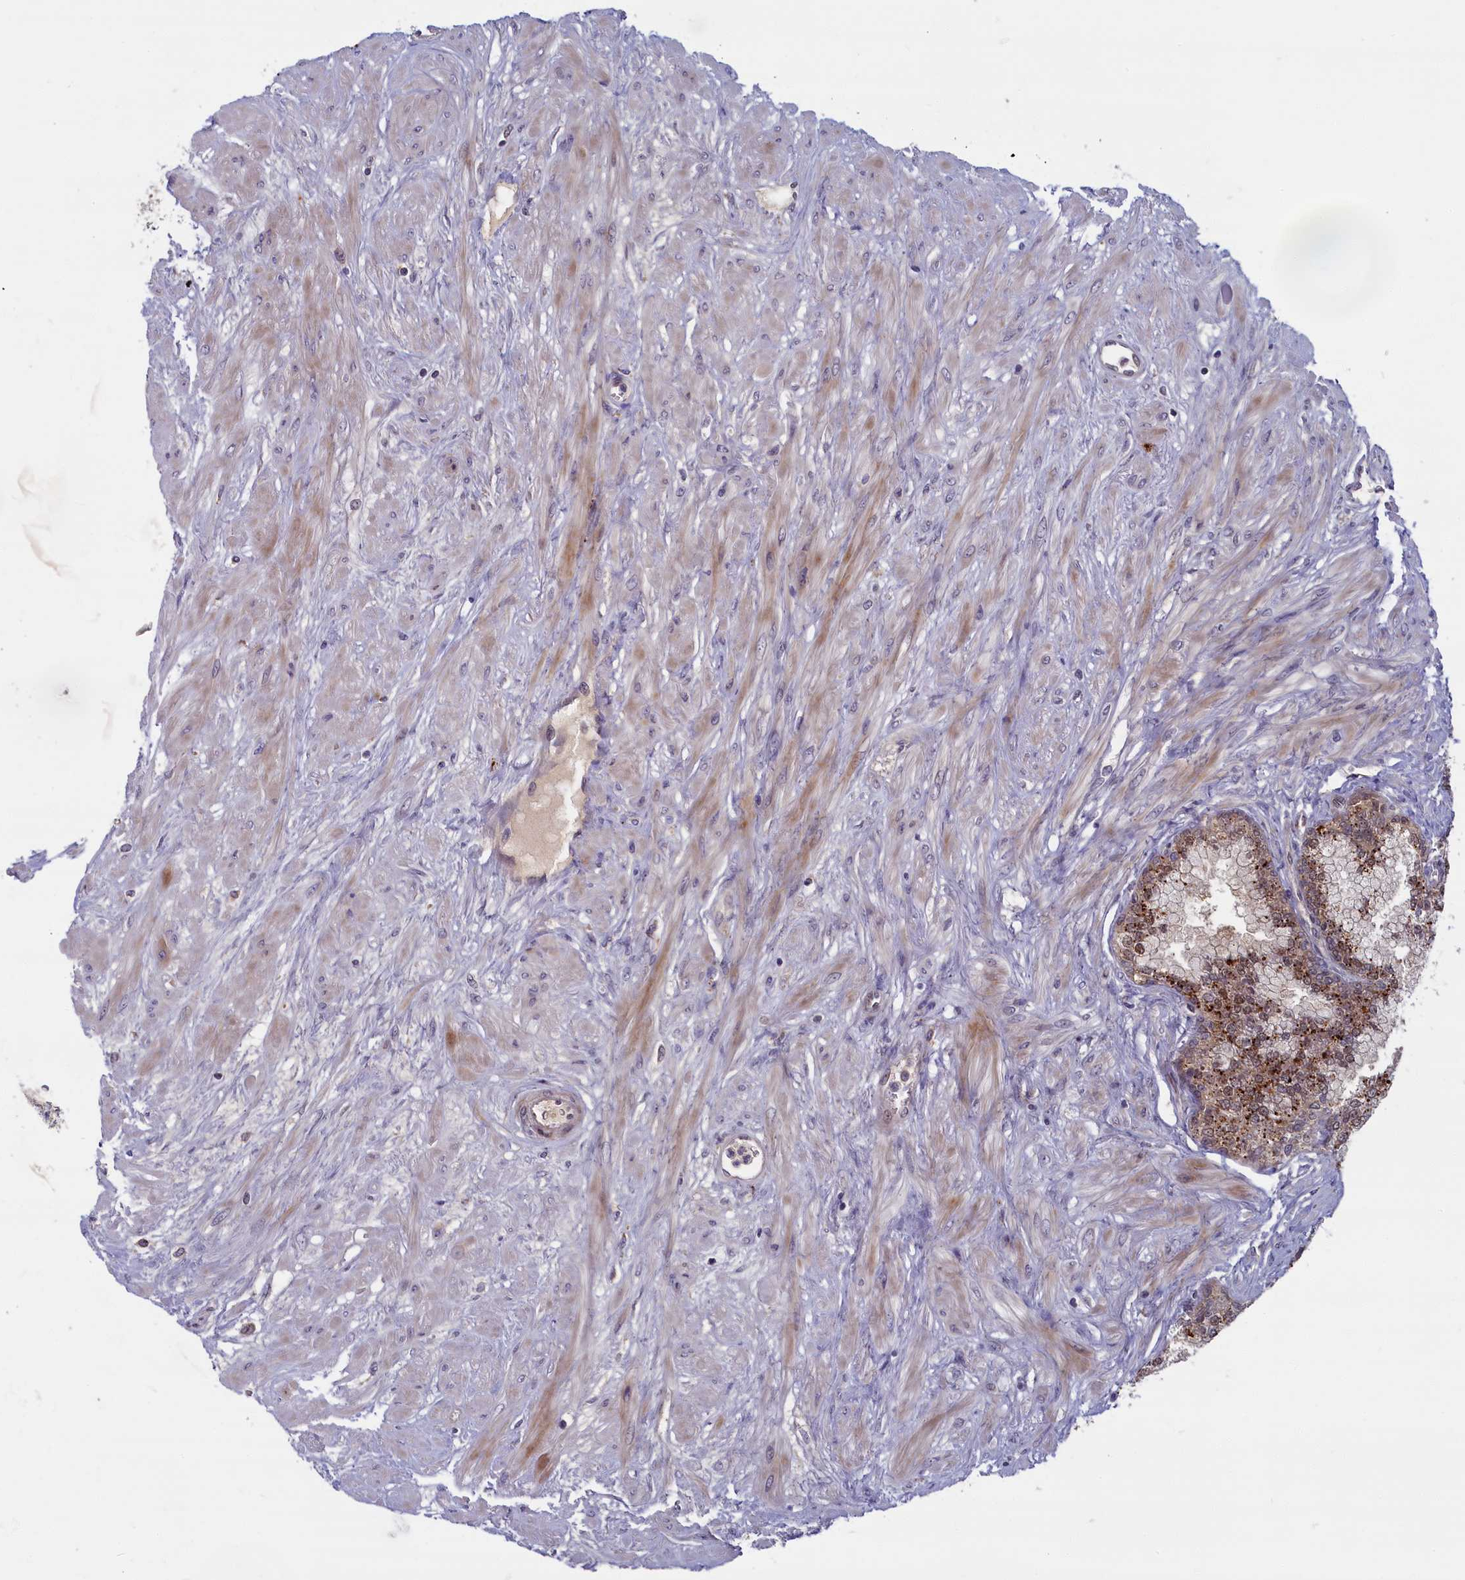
{"staining": {"intensity": "moderate", "quantity": ">75%", "location": "cytoplasmic/membranous,nuclear"}, "tissue": "prostate", "cell_type": "Glandular cells", "image_type": "normal", "snomed": [{"axis": "morphology", "description": "Normal tissue, NOS"}, {"axis": "topography", "description": "Prostate"}], "caption": "Glandular cells exhibit medium levels of moderate cytoplasmic/membranous,nuclear positivity in approximately >75% of cells in unremarkable prostate.", "gene": "FCSK", "patient": {"sex": "male", "age": 60}}